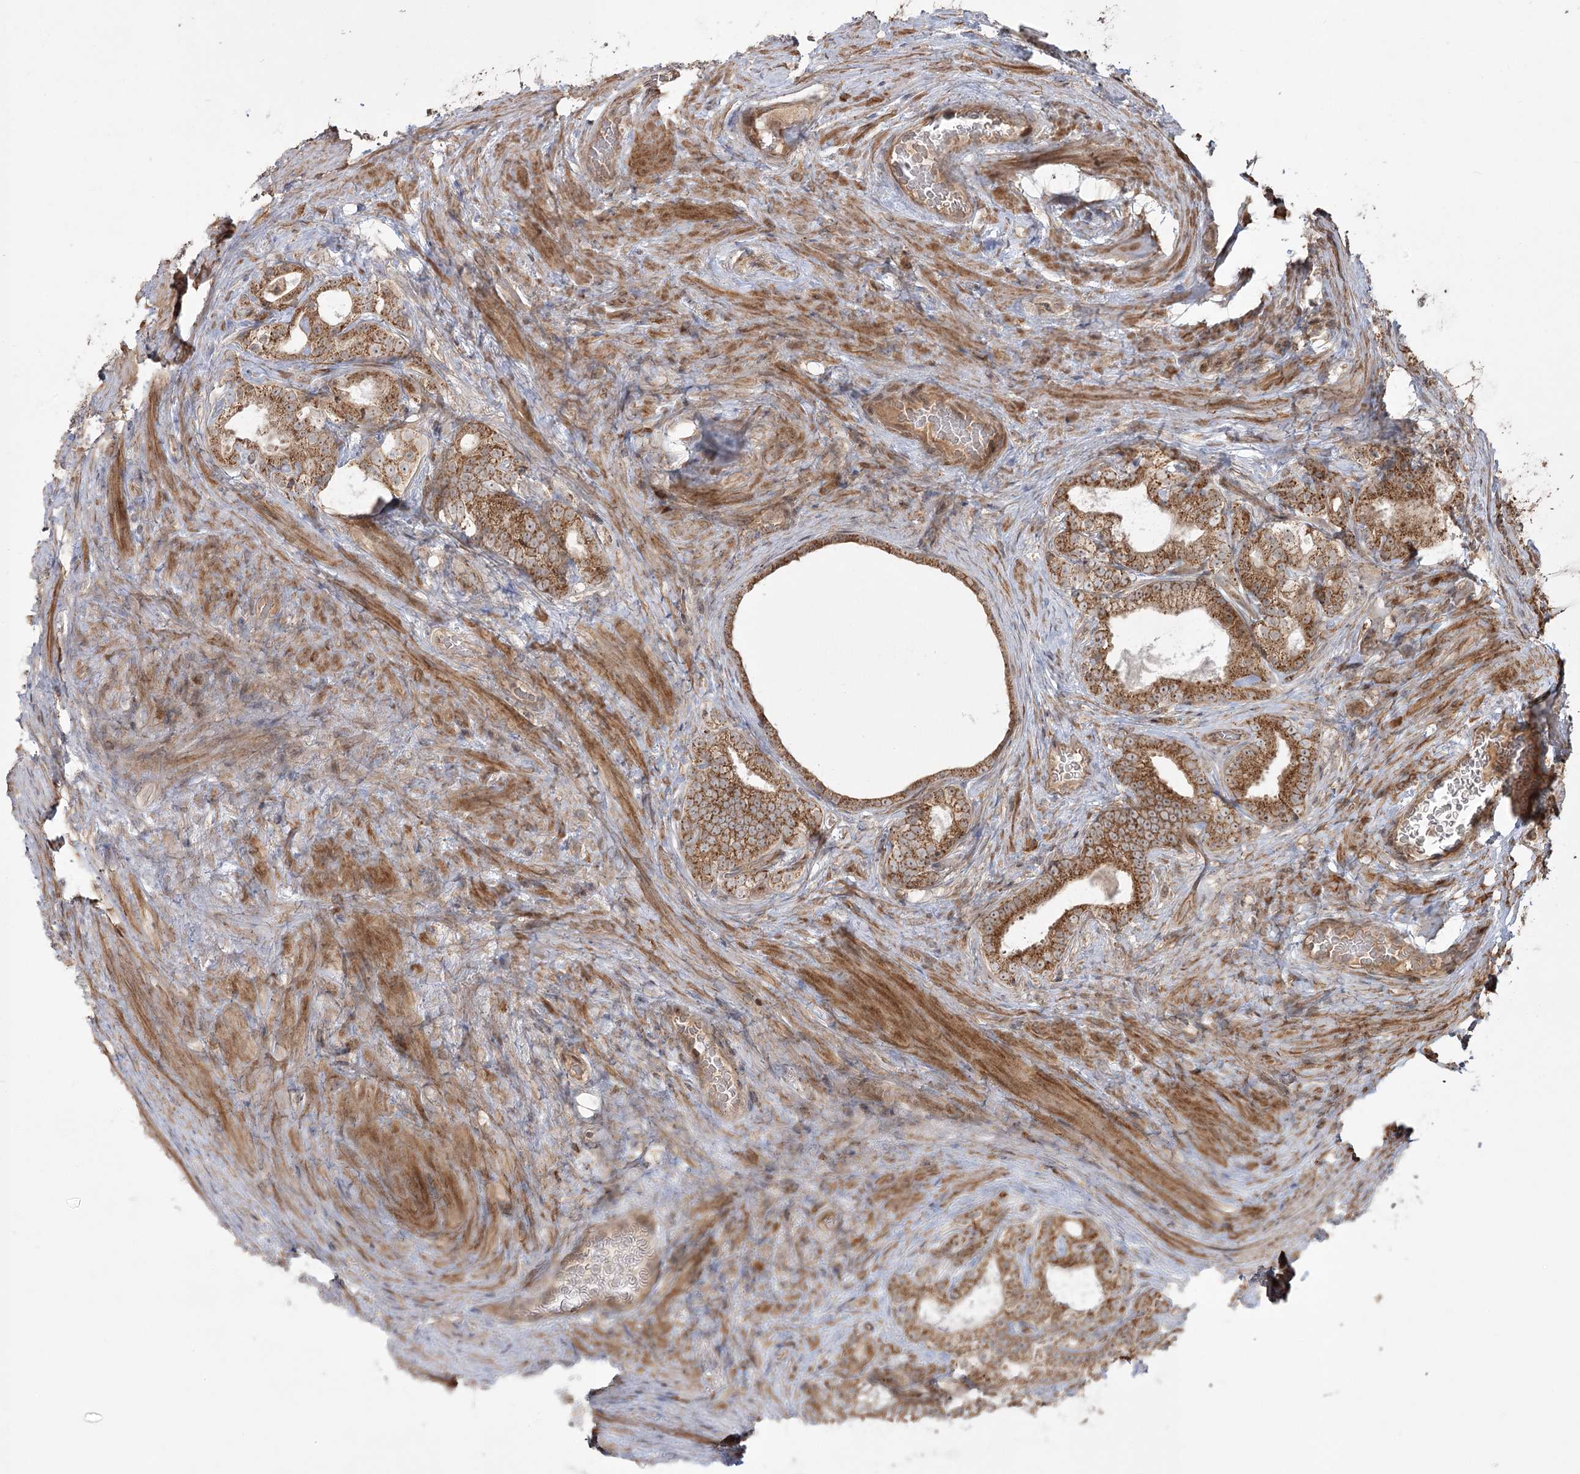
{"staining": {"intensity": "strong", "quantity": ">75%", "location": "cytoplasmic/membranous"}, "tissue": "prostate cancer", "cell_type": "Tumor cells", "image_type": "cancer", "snomed": [{"axis": "morphology", "description": "Adenocarcinoma, Low grade"}, {"axis": "topography", "description": "Prostate"}], "caption": "IHC staining of prostate low-grade adenocarcinoma, which exhibits high levels of strong cytoplasmic/membranous staining in approximately >75% of tumor cells indicating strong cytoplasmic/membranous protein positivity. The staining was performed using DAB (3,3'-diaminobenzidine) (brown) for protein detection and nuclei were counterstained in hematoxylin (blue).", "gene": "CPLANE1", "patient": {"sex": "male", "age": 71}}